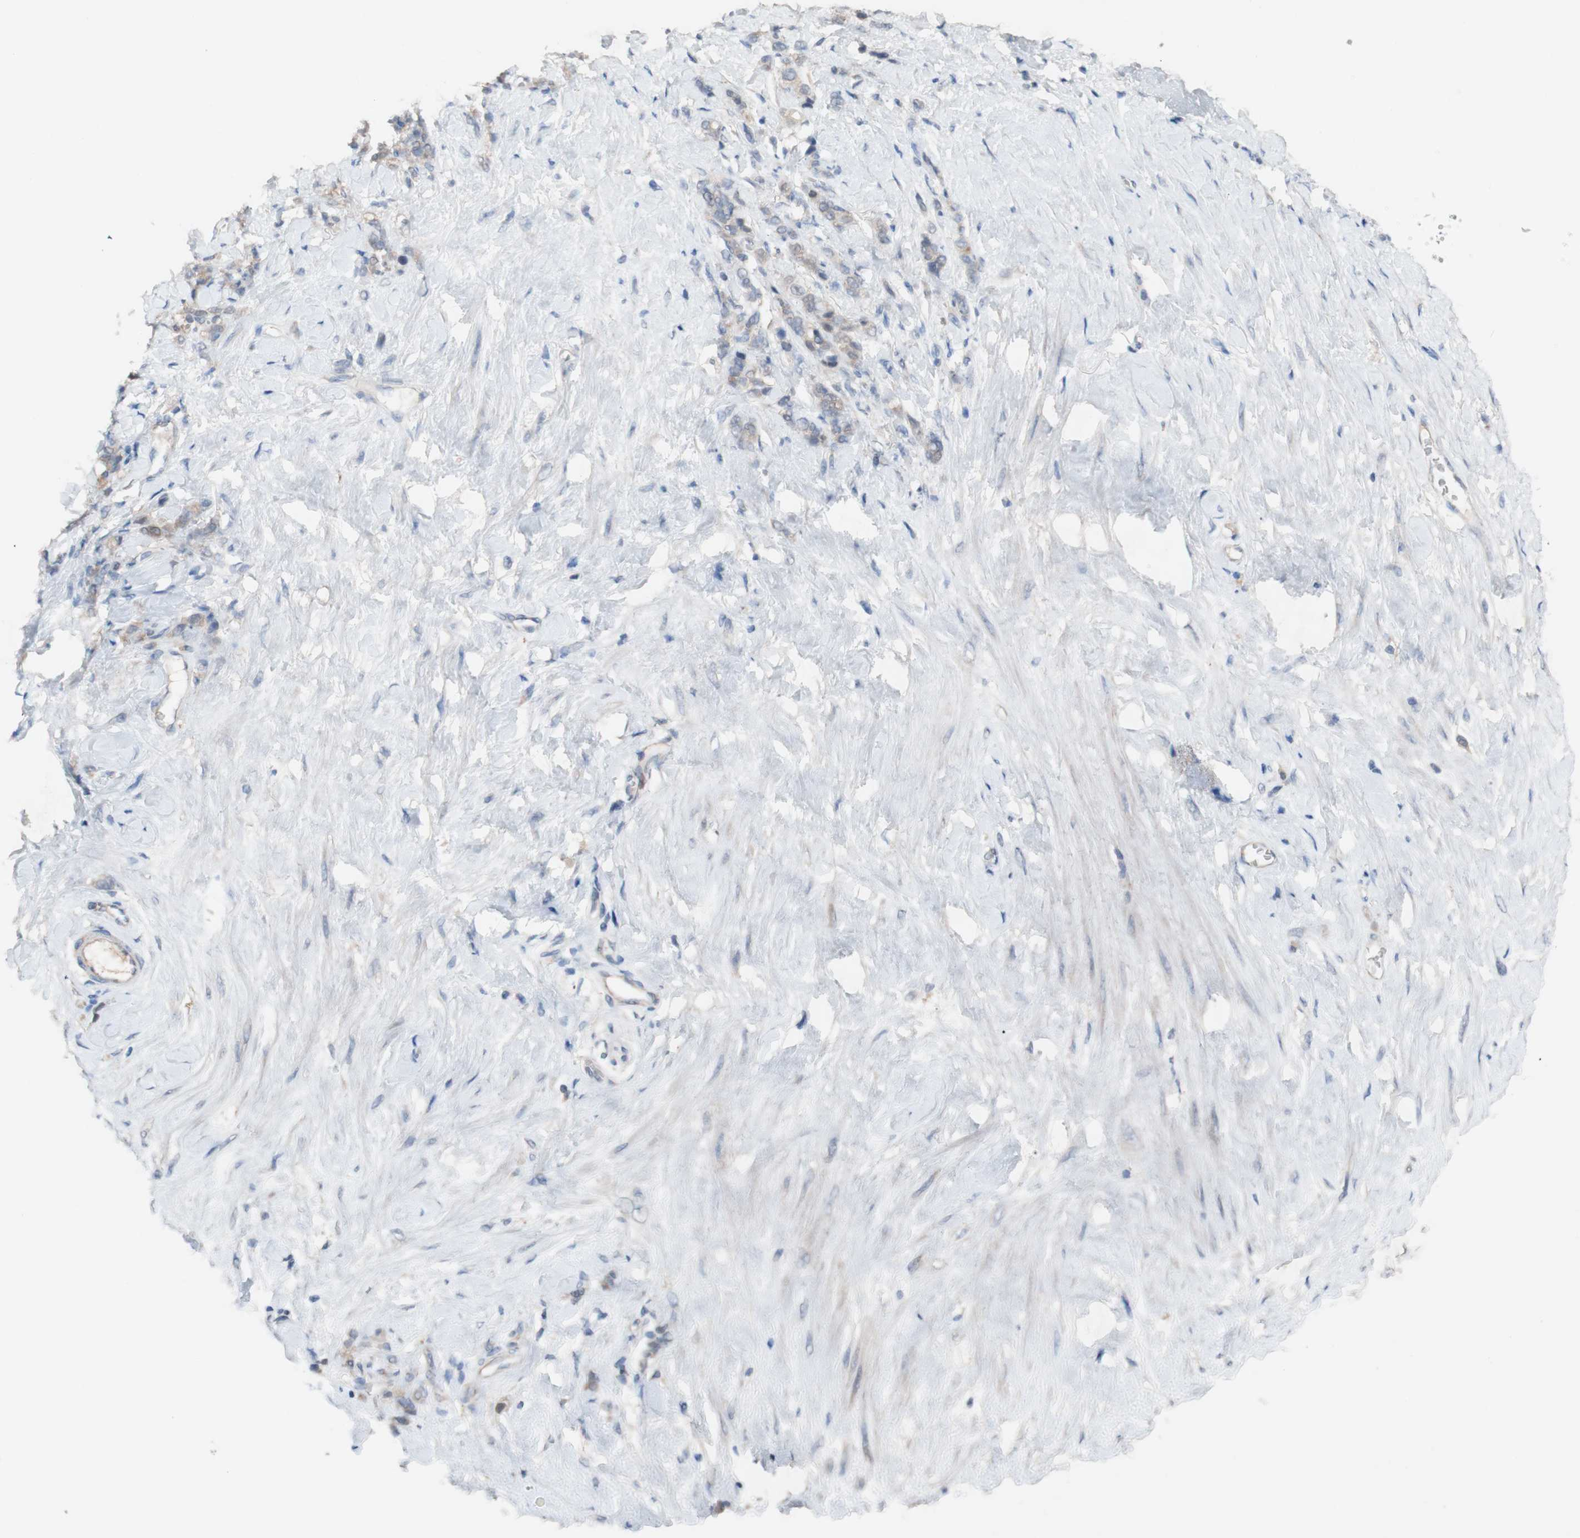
{"staining": {"intensity": "weak", "quantity": ">75%", "location": "cytoplasmic/membranous"}, "tissue": "stomach cancer", "cell_type": "Tumor cells", "image_type": "cancer", "snomed": [{"axis": "morphology", "description": "Adenocarcinoma, NOS"}, {"axis": "topography", "description": "Stomach"}], "caption": "Stomach cancer (adenocarcinoma) stained for a protein displays weak cytoplasmic/membranous positivity in tumor cells.", "gene": "PEX2", "patient": {"sex": "male", "age": 82}}